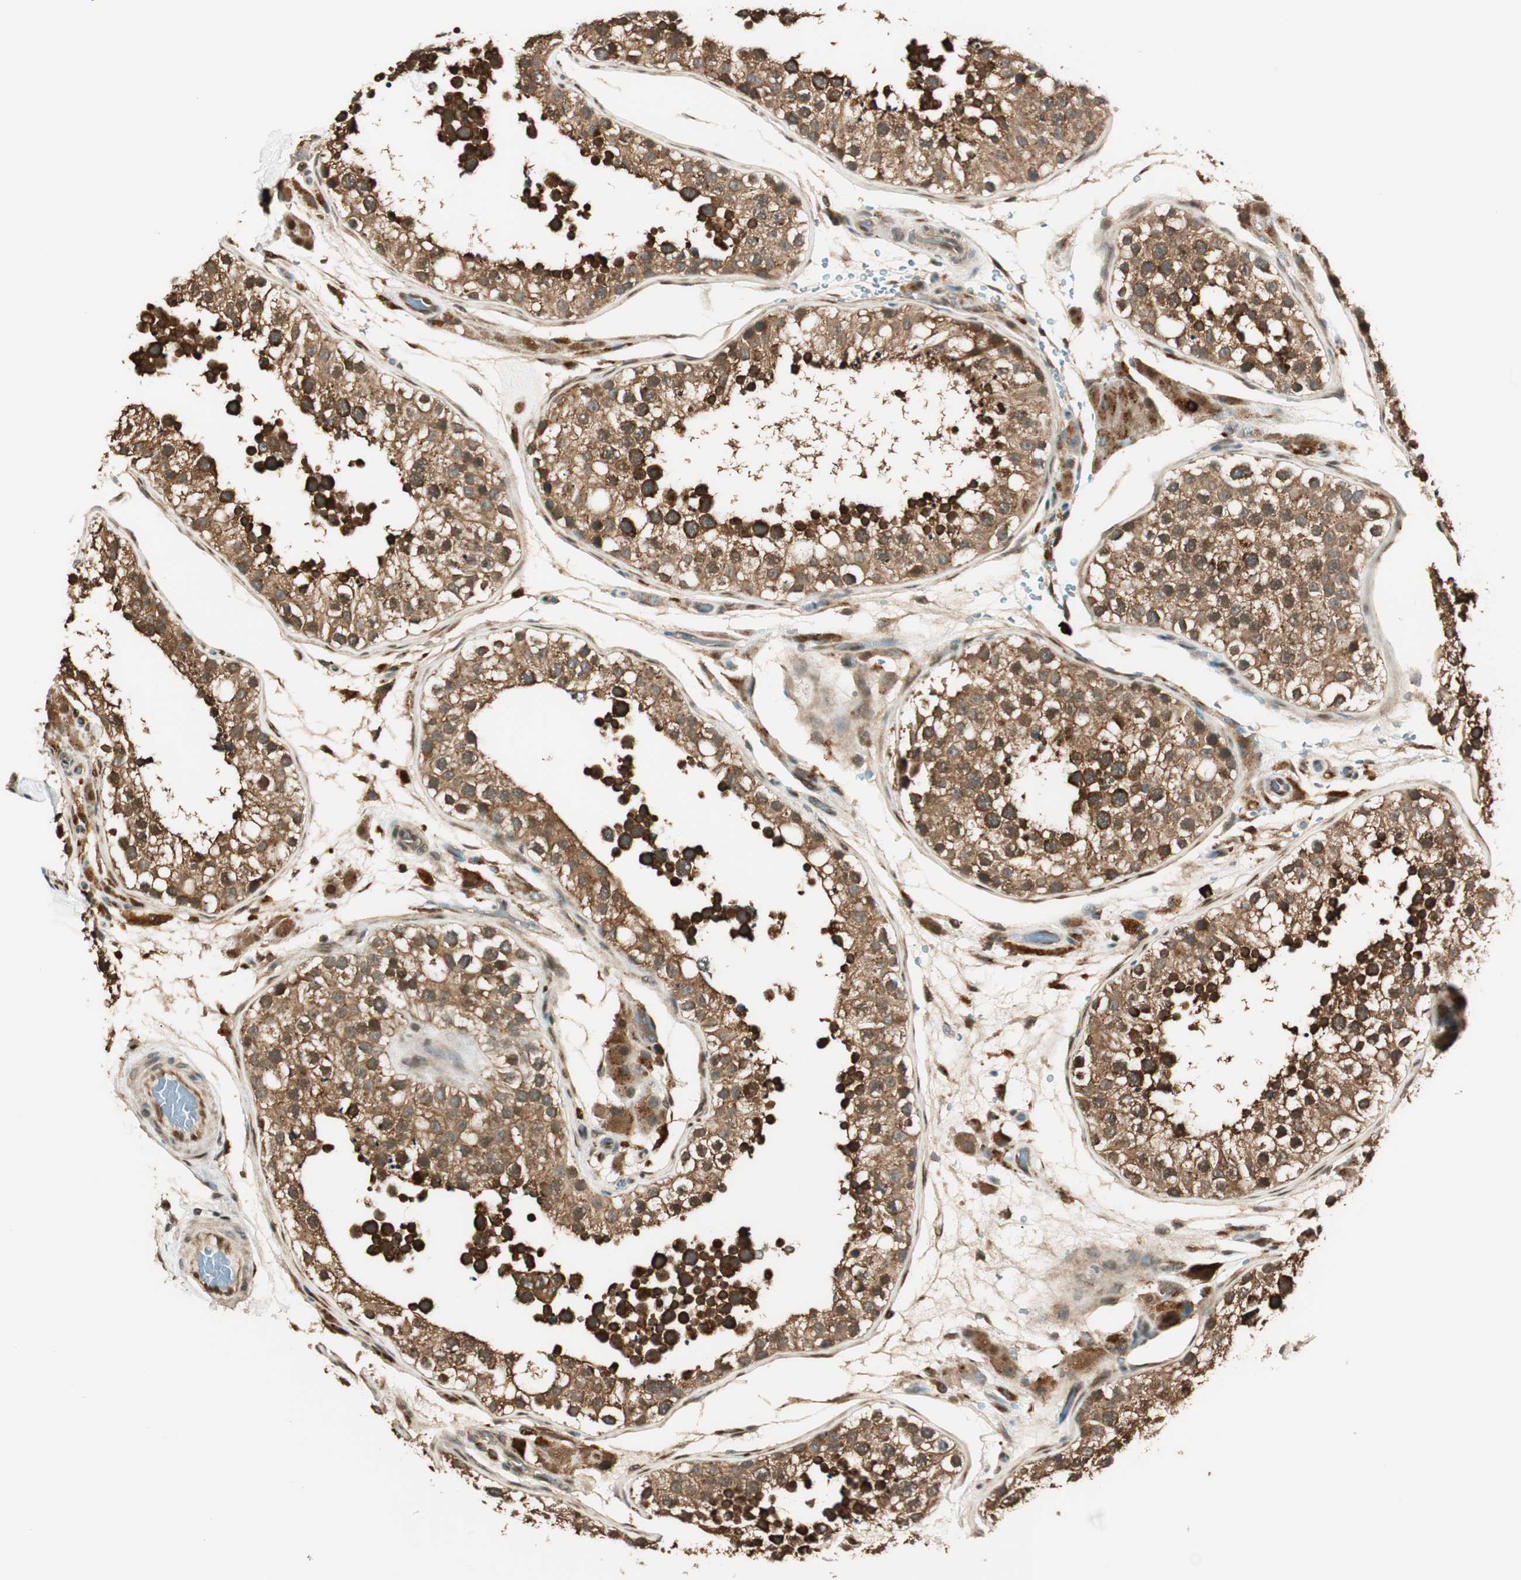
{"staining": {"intensity": "strong", "quantity": ">75%", "location": "cytoplasmic/membranous"}, "tissue": "testis", "cell_type": "Cells in seminiferous ducts", "image_type": "normal", "snomed": [{"axis": "morphology", "description": "Normal tissue, NOS"}, {"axis": "topography", "description": "Testis"}], "caption": "The micrograph reveals immunohistochemical staining of unremarkable testis. There is strong cytoplasmic/membranous expression is present in approximately >75% of cells in seminiferous ducts.", "gene": "ENSG00000268870", "patient": {"sex": "male", "age": 26}}